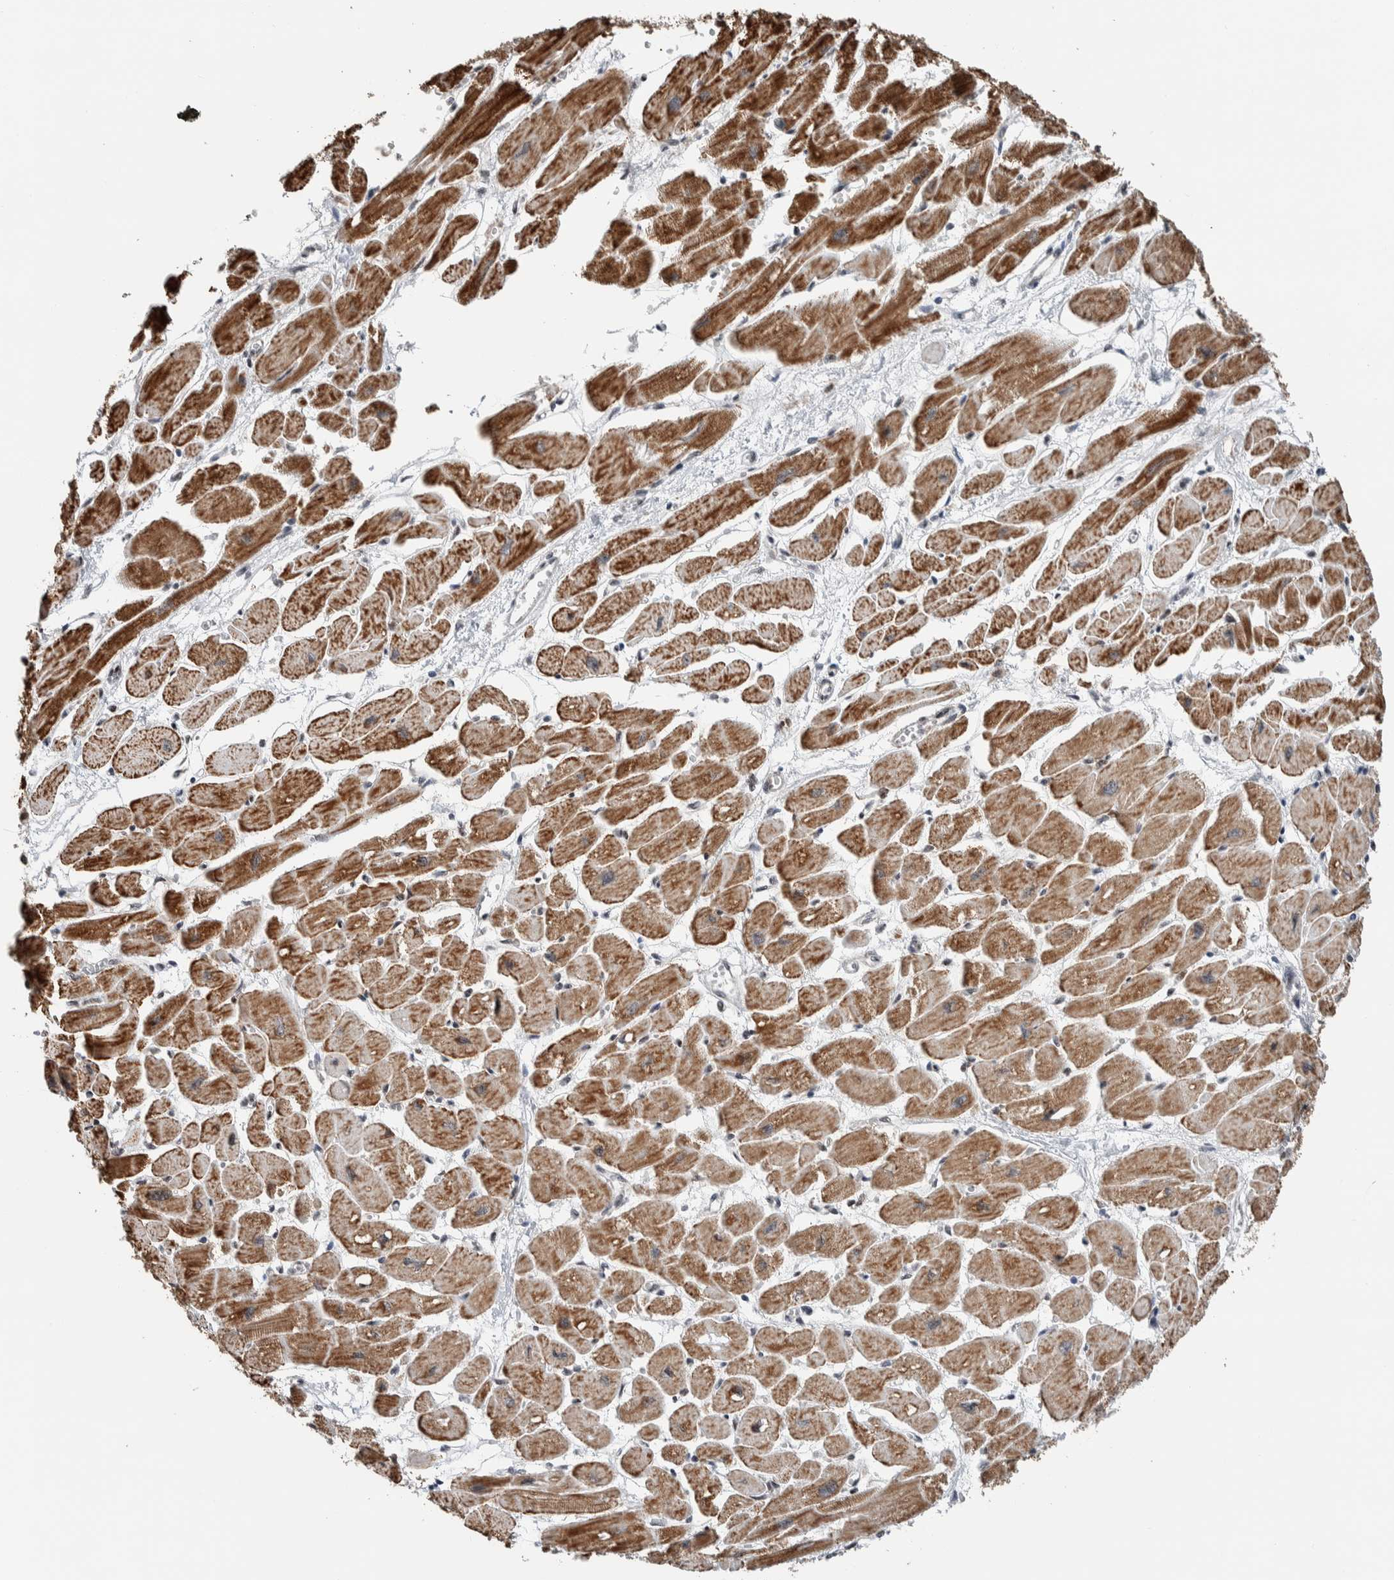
{"staining": {"intensity": "strong", "quantity": ">75%", "location": "cytoplasmic/membranous,nuclear"}, "tissue": "heart muscle", "cell_type": "Cardiomyocytes", "image_type": "normal", "snomed": [{"axis": "morphology", "description": "Normal tissue, NOS"}, {"axis": "topography", "description": "Heart"}], "caption": "DAB (3,3'-diaminobenzidine) immunohistochemical staining of benign human heart muscle exhibits strong cytoplasmic/membranous,nuclear protein staining in about >75% of cardiomyocytes. (DAB = brown stain, brightfield microscopy at high magnification).", "gene": "NPLOC4", "patient": {"sex": "female", "age": 54}}